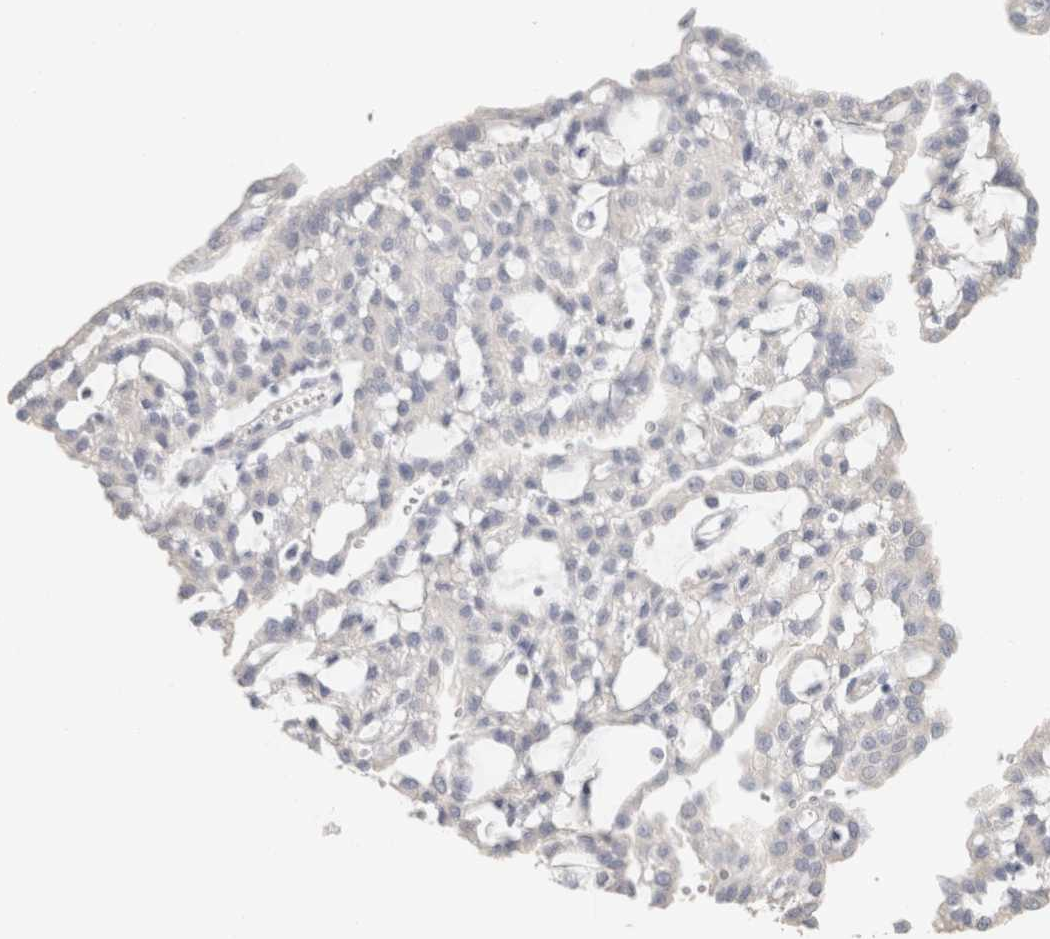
{"staining": {"intensity": "negative", "quantity": "none", "location": "none"}, "tissue": "renal cancer", "cell_type": "Tumor cells", "image_type": "cancer", "snomed": [{"axis": "morphology", "description": "Adenocarcinoma, NOS"}, {"axis": "topography", "description": "Kidney"}], "caption": "Tumor cells show no significant expression in adenocarcinoma (renal).", "gene": "NEFM", "patient": {"sex": "male", "age": 63}}